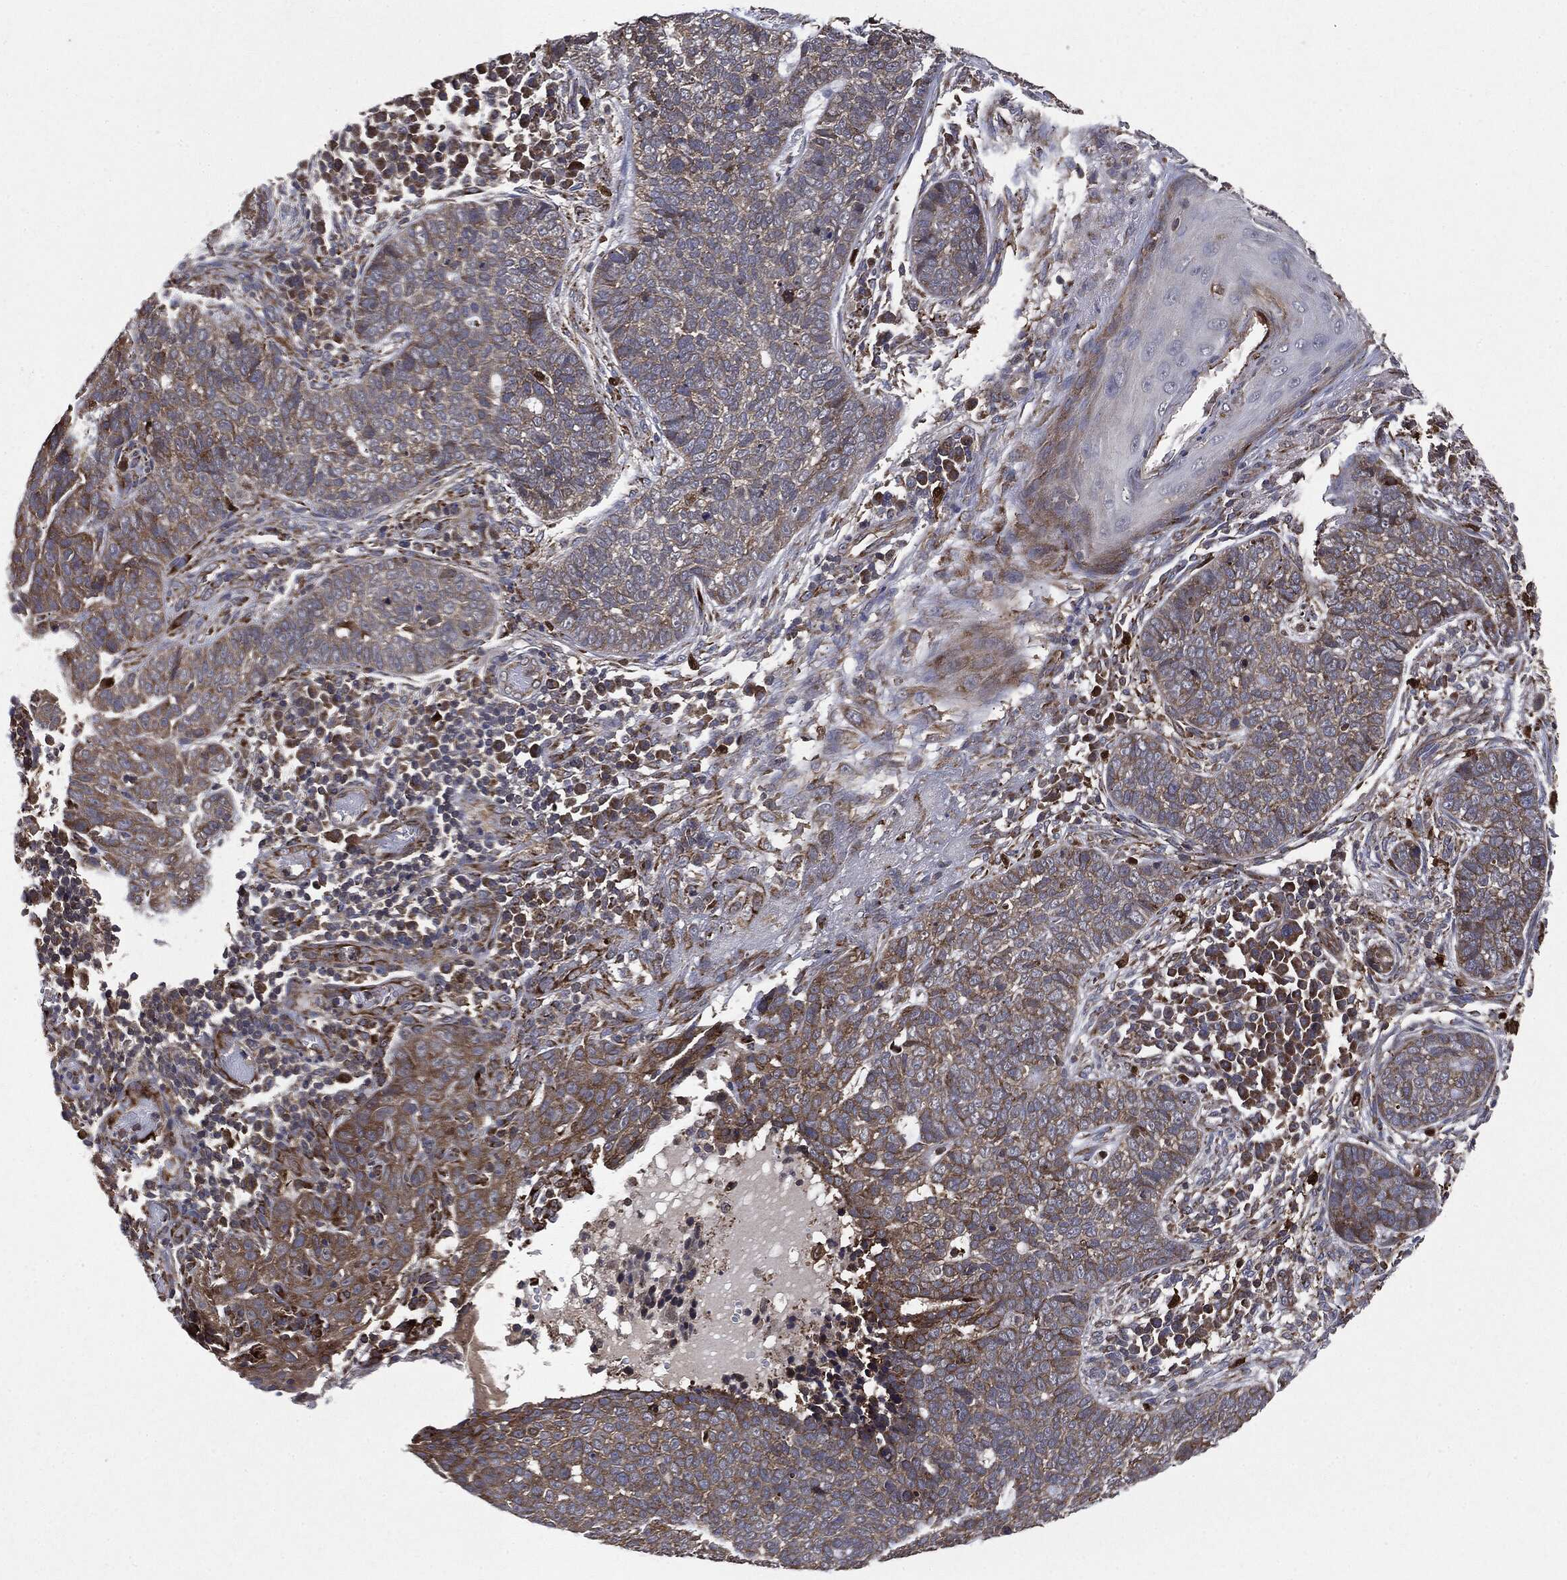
{"staining": {"intensity": "moderate", "quantity": "25%-75%", "location": "cytoplasmic/membranous"}, "tissue": "skin cancer", "cell_type": "Tumor cells", "image_type": "cancer", "snomed": [{"axis": "morphology", "description": "Basal cell carcinoma"}, {"axis": "topography", "description": "Skin"}], "caption": "Immunohistochemical staining of human skin cancer exhibits moderate cytoplasmic/membranous protein staining in about 25%-75% of tumor cells.", "gene": "PLOD3", "patient": {"sex": "female", "age": 69}}